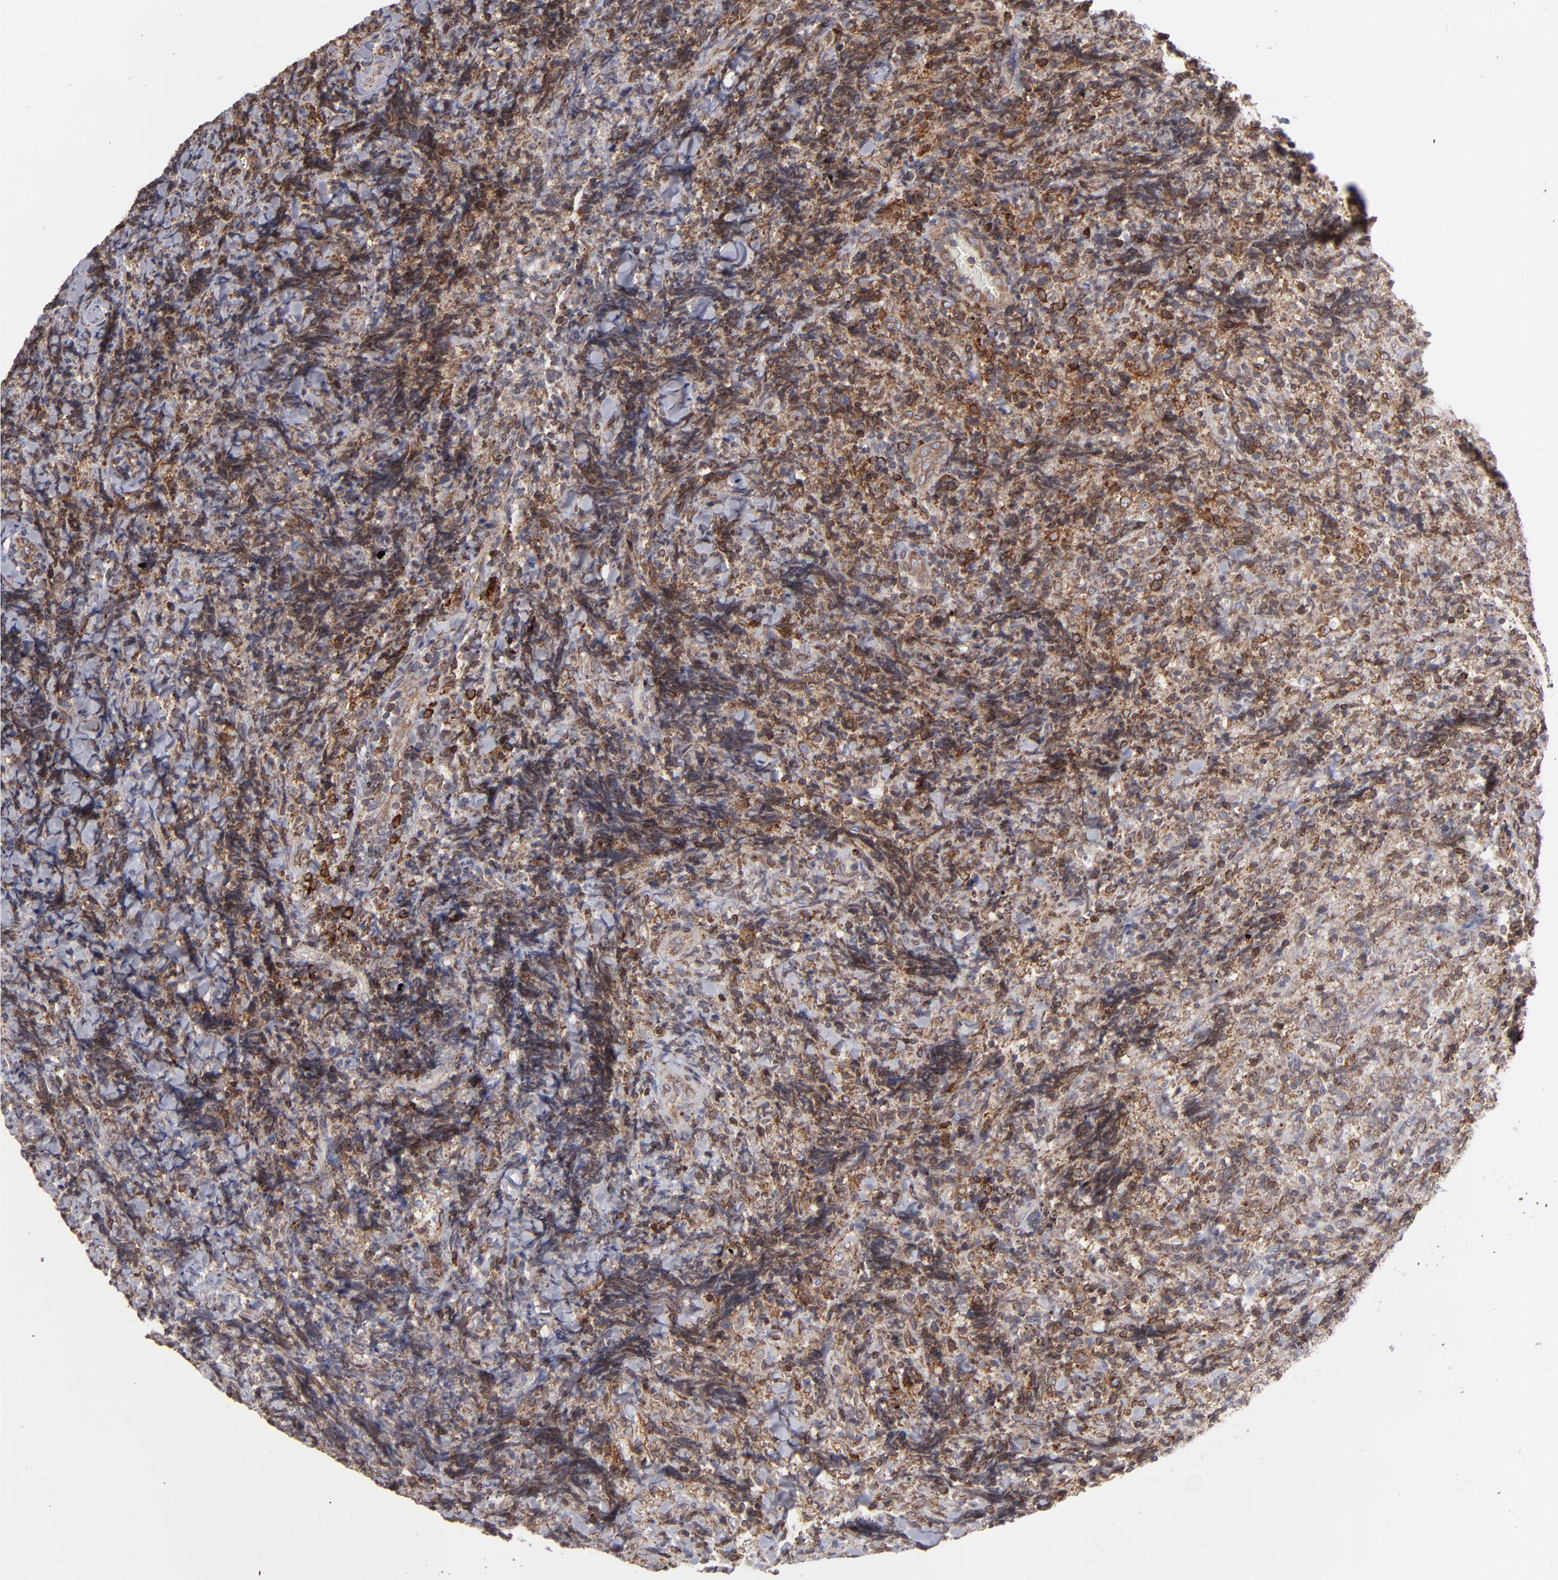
{"staining": {"intensity": "moderate", "quantity": ">75%", "location": "cytoplasmic/membranous"}, "tissue": "lymphoma", "cell_type": "Tumor cells", "image_type": "cancer", "snomed": [{"axis": "morphology", "description": "Malignant lymphoma, non-Hodgkin's type, High grade"}, {"axis": "topography", "description": "Tonsil"}], "caption": "A micrograph showing moderate cytoplasmic/membranous positivity in approximately >75% of tumor cells in lymphoma, as visualized by brown immunohistochemical staining.", "gene": "TMX1", "patient": {"sex": "female", "age": 36}}